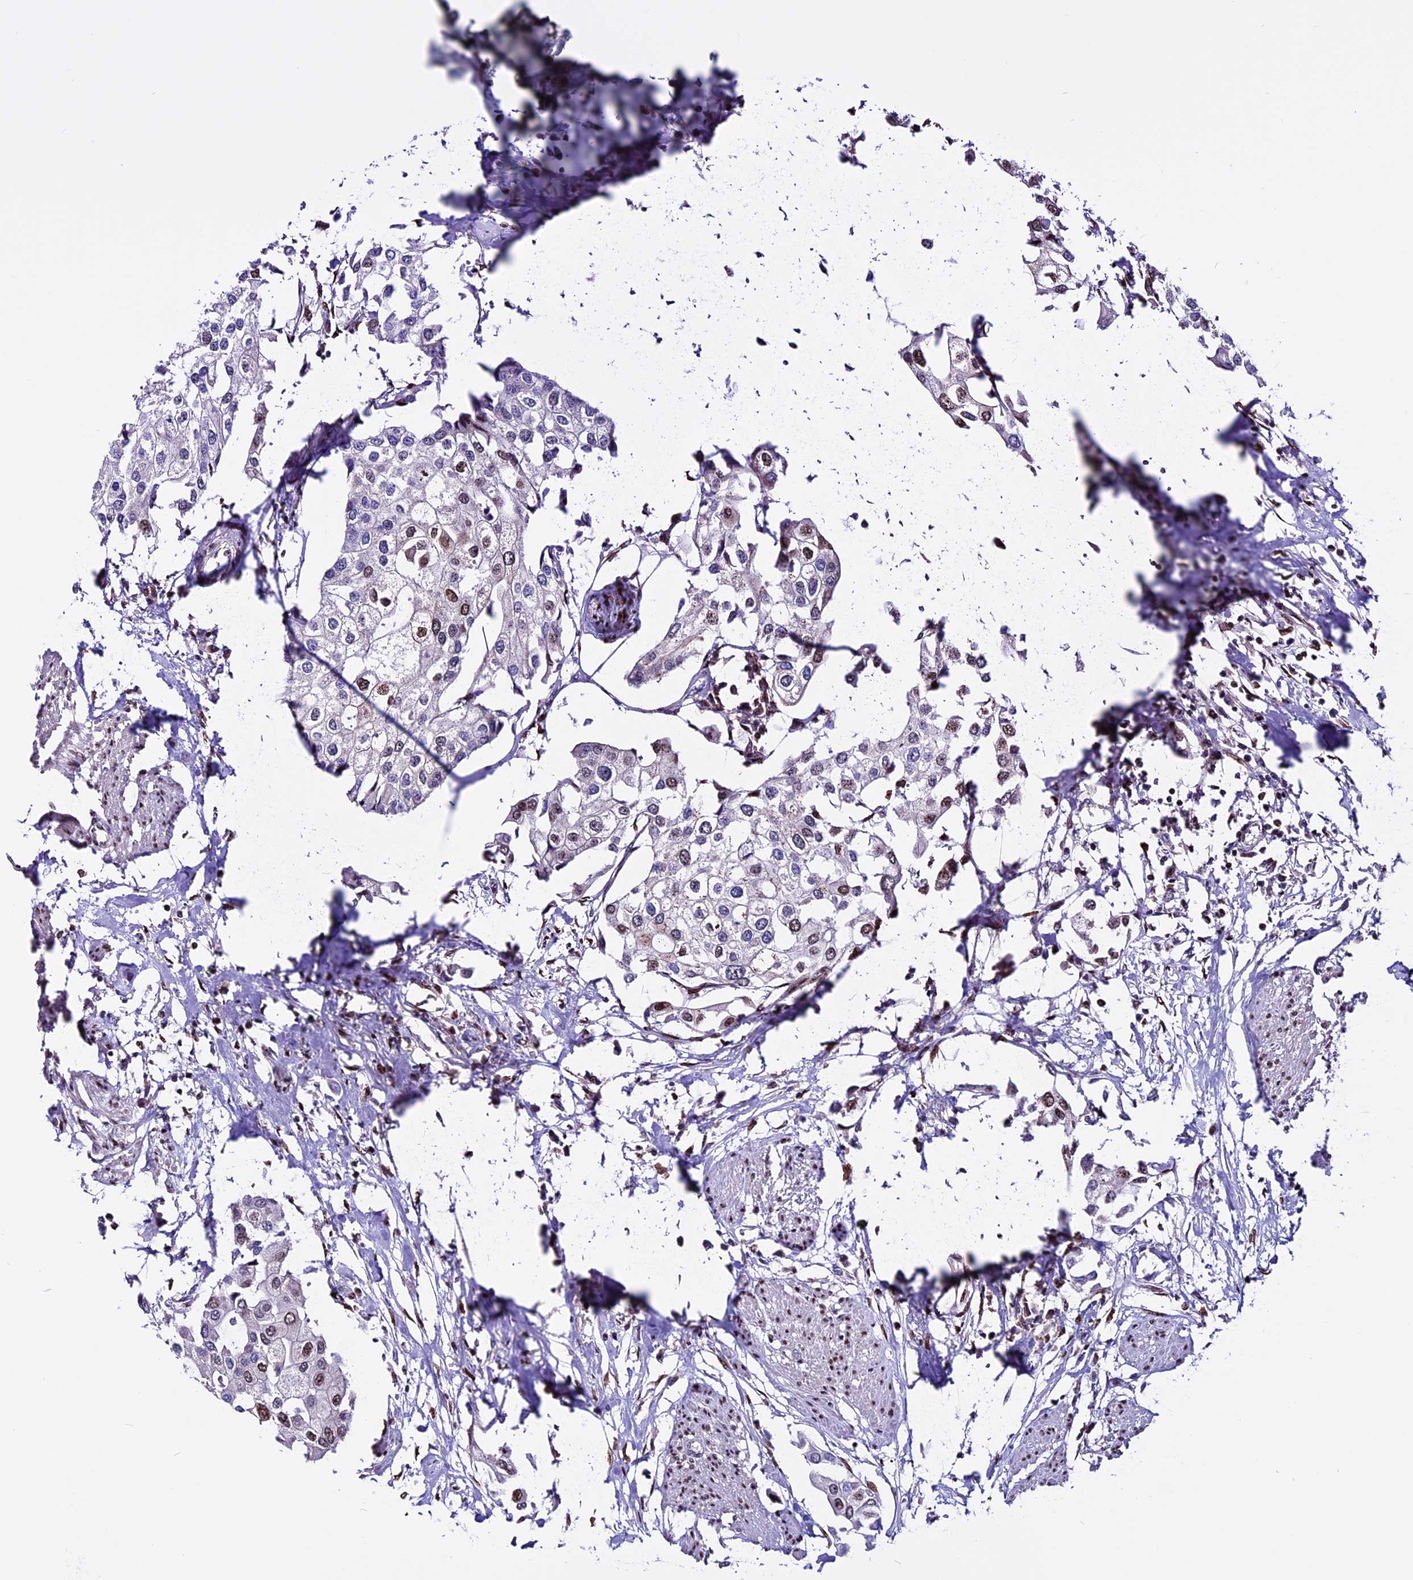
{"staining": {"intensity": "moderate", "quantity": "<25%", "location": "nuclear"}, "tissue": "urothelial cancer", "cell_type": "Tumor cells", "image_type": "cancer", "snomed": [{"axis": "morphology", "description": "Urothelial carcinoma, High grade"}, {"axis": "topography", "description": "Urinary bladder"}], "caption": "Tumor cells demonstrate moderate nuclear staining in about <25% of cells in high-grade urothelial carcinoma. (IHC, brightfield microscopy, high magnification).", "gene": "RINL", "patient": {"sex": "male", "age": 64}}